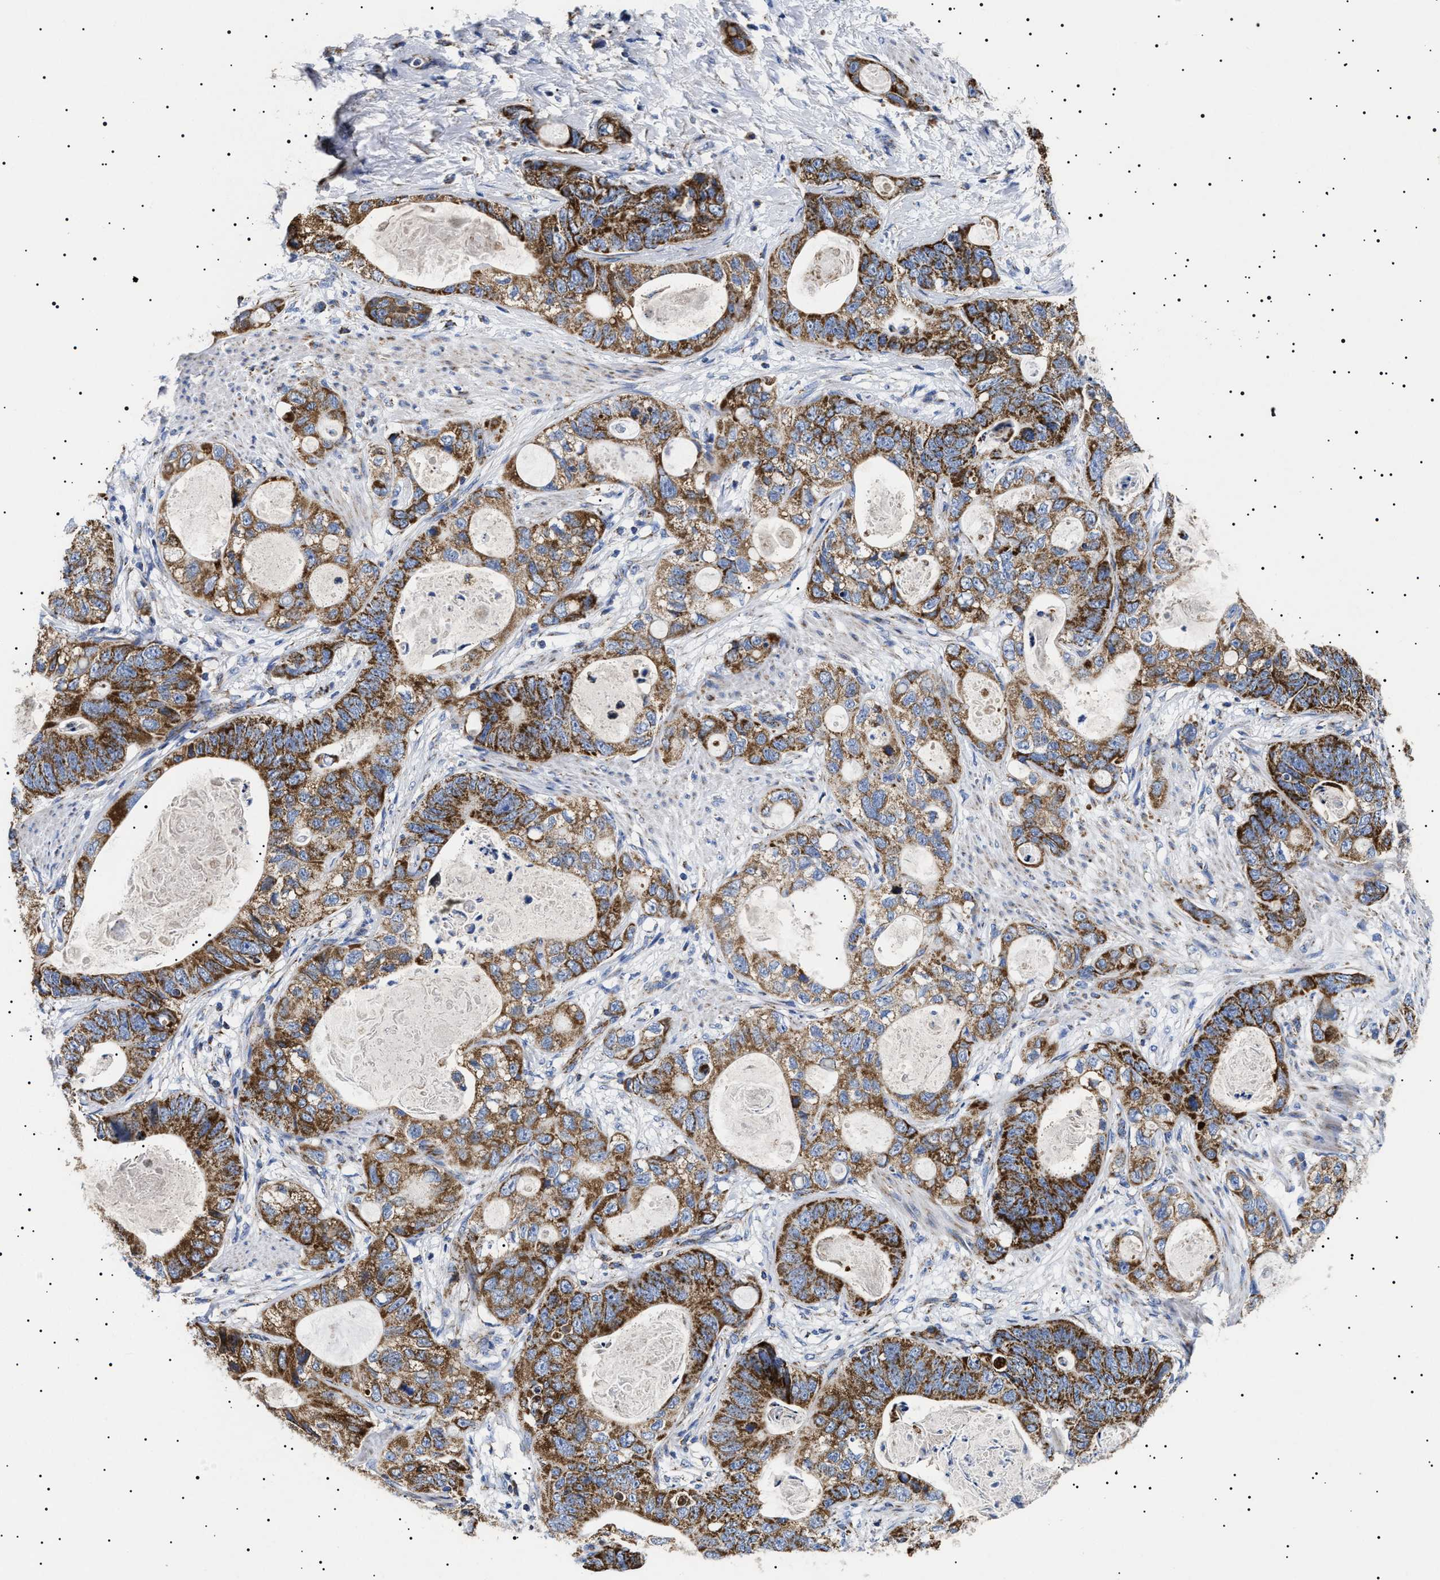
{"staining": {"intensity": "strong", "quantity": ">75%", "location": "cytoplasmic/membranous"}, "tissue": "stomach cancer", "cell_type": "Tumor cells", "image_type": "cancer", "snomed": [{"axis": "morphology", "description": "Normal tissue, NOS"}, {"axis": "morphology", "description": "Adenocarcinoma, NOS"}, {"axis": "topography", "description": "Stomach"}], "caption": "Adenocarcinoma (stomach) stained with immunohistochemistry exhibits strong cytoplasmic/membranous staining in about >75% of tumor cells.", "gene": "CHRDL2", "patient": {"sex": "female", "age": 89}}